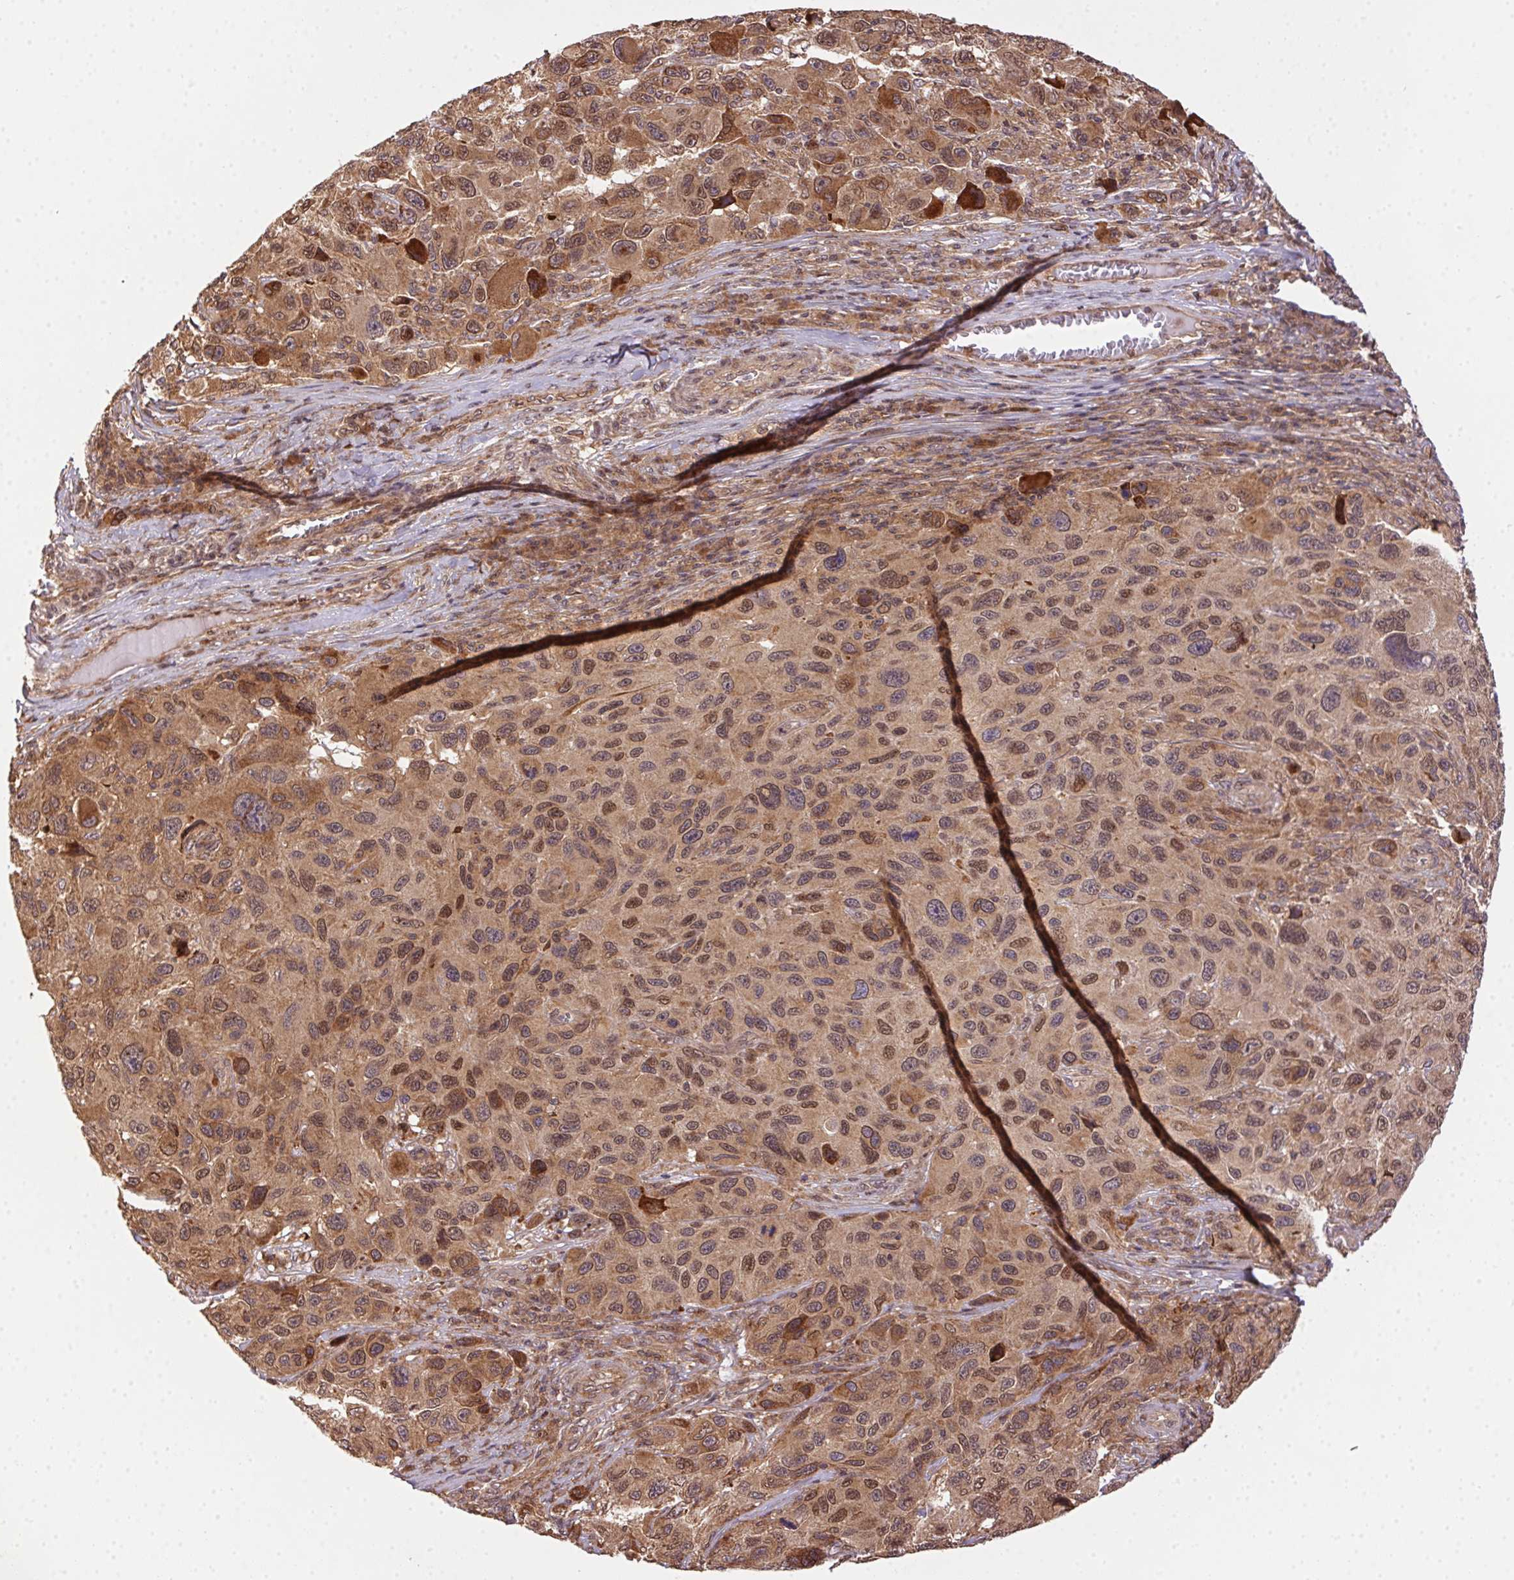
{"staining": {"intensity": "moderate", "quantity": ">75%", "location": "cytoplasmic/membranous,nuclear"}, "tissue": "melanoma", "cell_type": "Tumor cells", "image_type": "cancer", "snomed": [{"axis": "morphology", "description": "Malignant melanoma, NOS"}, {"axis": "topography", "description": "Skin"}], "caption": "This micrograph exhibits melanoma stained with immunohistochemistry (IHC) to label a protein in brown. The cytoplasmic/membranous and nuclear of tumor cells show moderate positivity for the protein. Nuclei are counter-stained blue.", "gene": "MEX3D", "patient": {"sex": "male", "age": 53}}